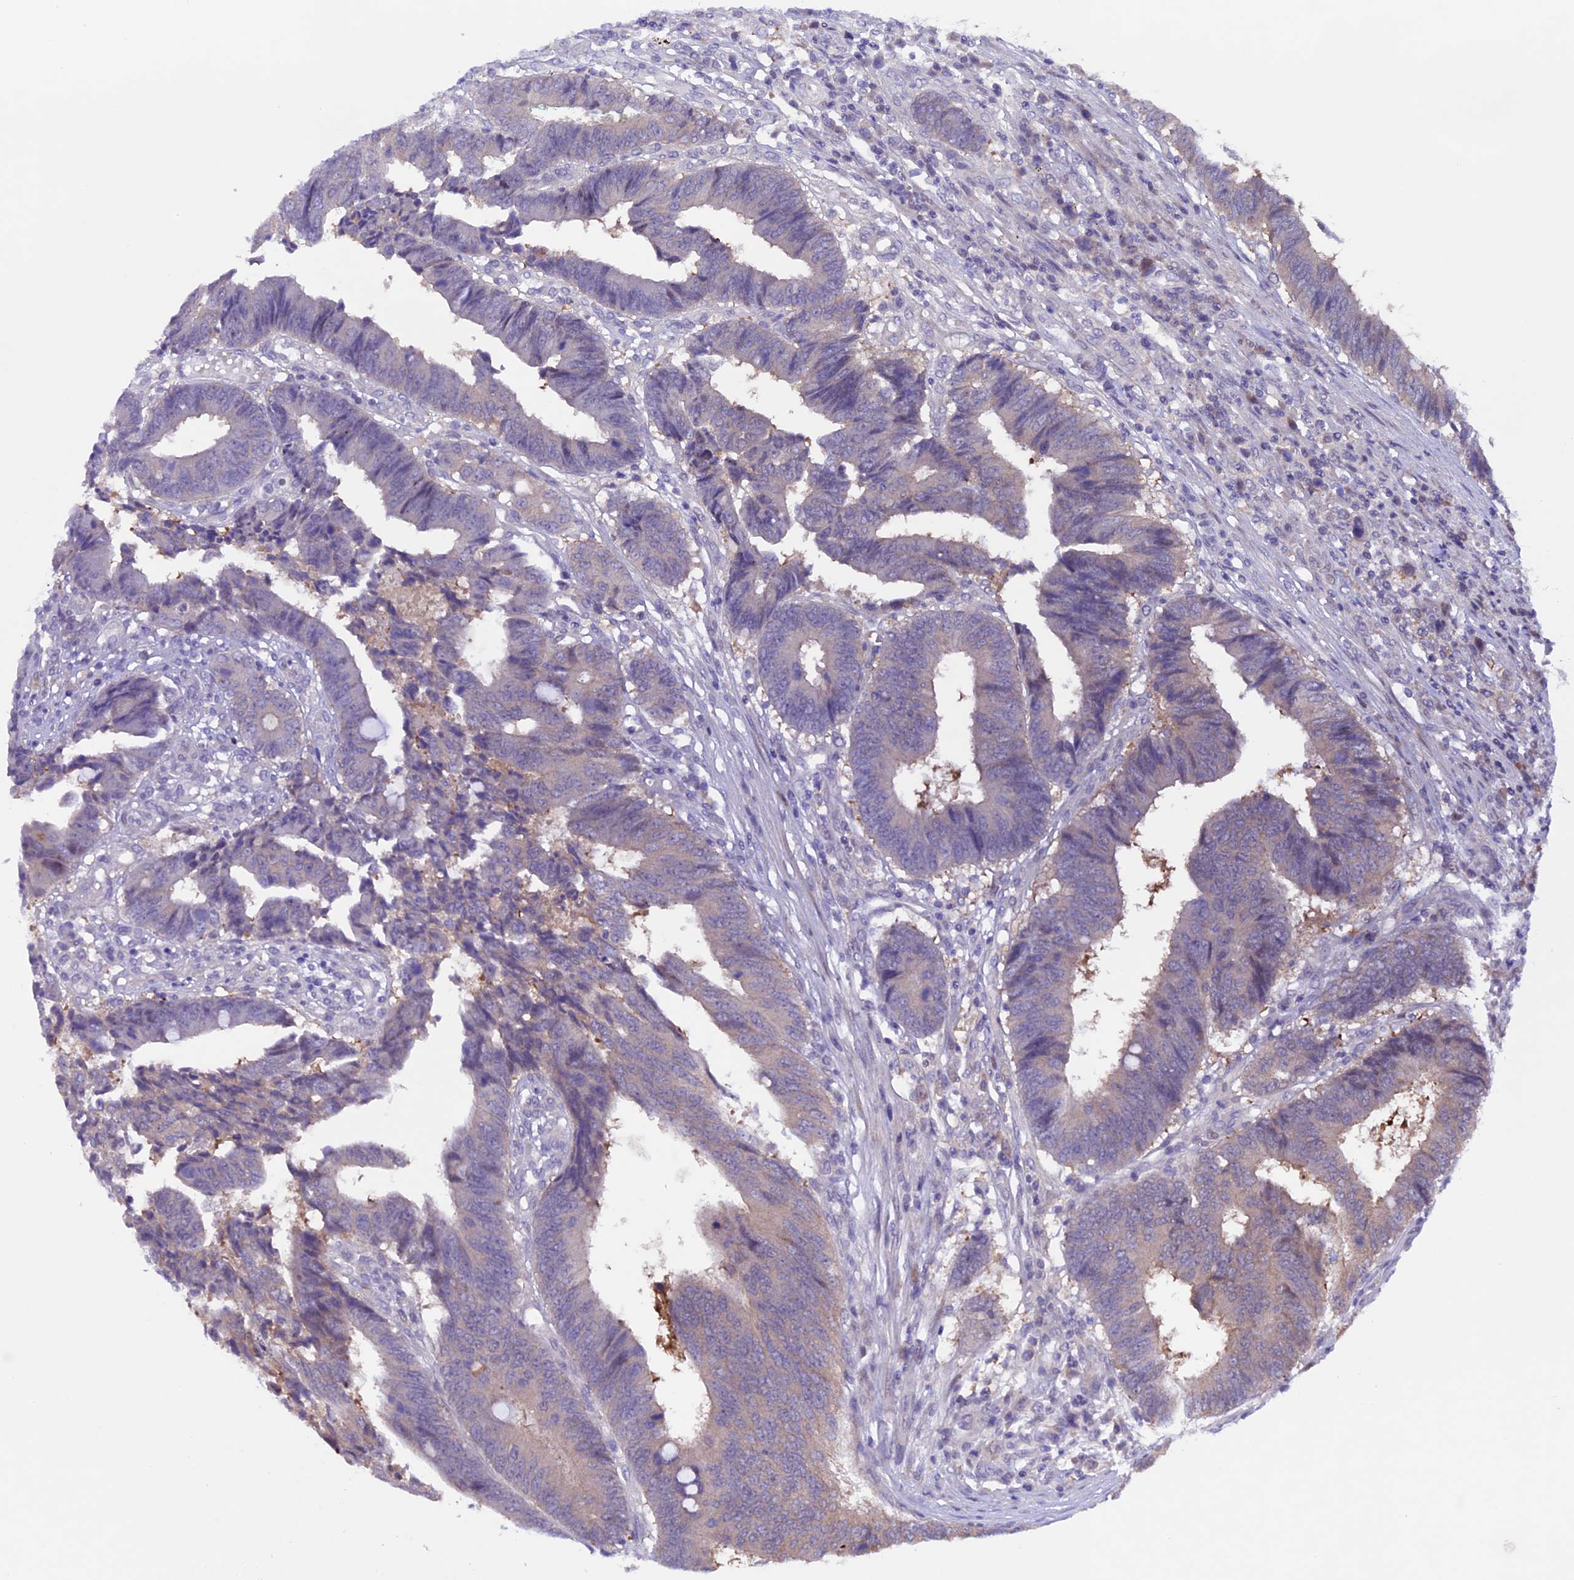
{"staining": {"intensity": "negative", "quantity": "none", "location": "none"}, "tissue": "colorectal cancer", "cell_type": "Tumor cells", "image_type": "cancer", "snomed": [{"axis": "morphology", "description": "Adenocarcinoma, NOS"}, {"axis": "topography", "description": "Rectum"}], "caption": "This is an IHC image of human colorectal cancer (adenocarcinoma). There is no staining in tumor cells.", "gene": "XKR7", "patient": {"sex": "male", "age": 84}}